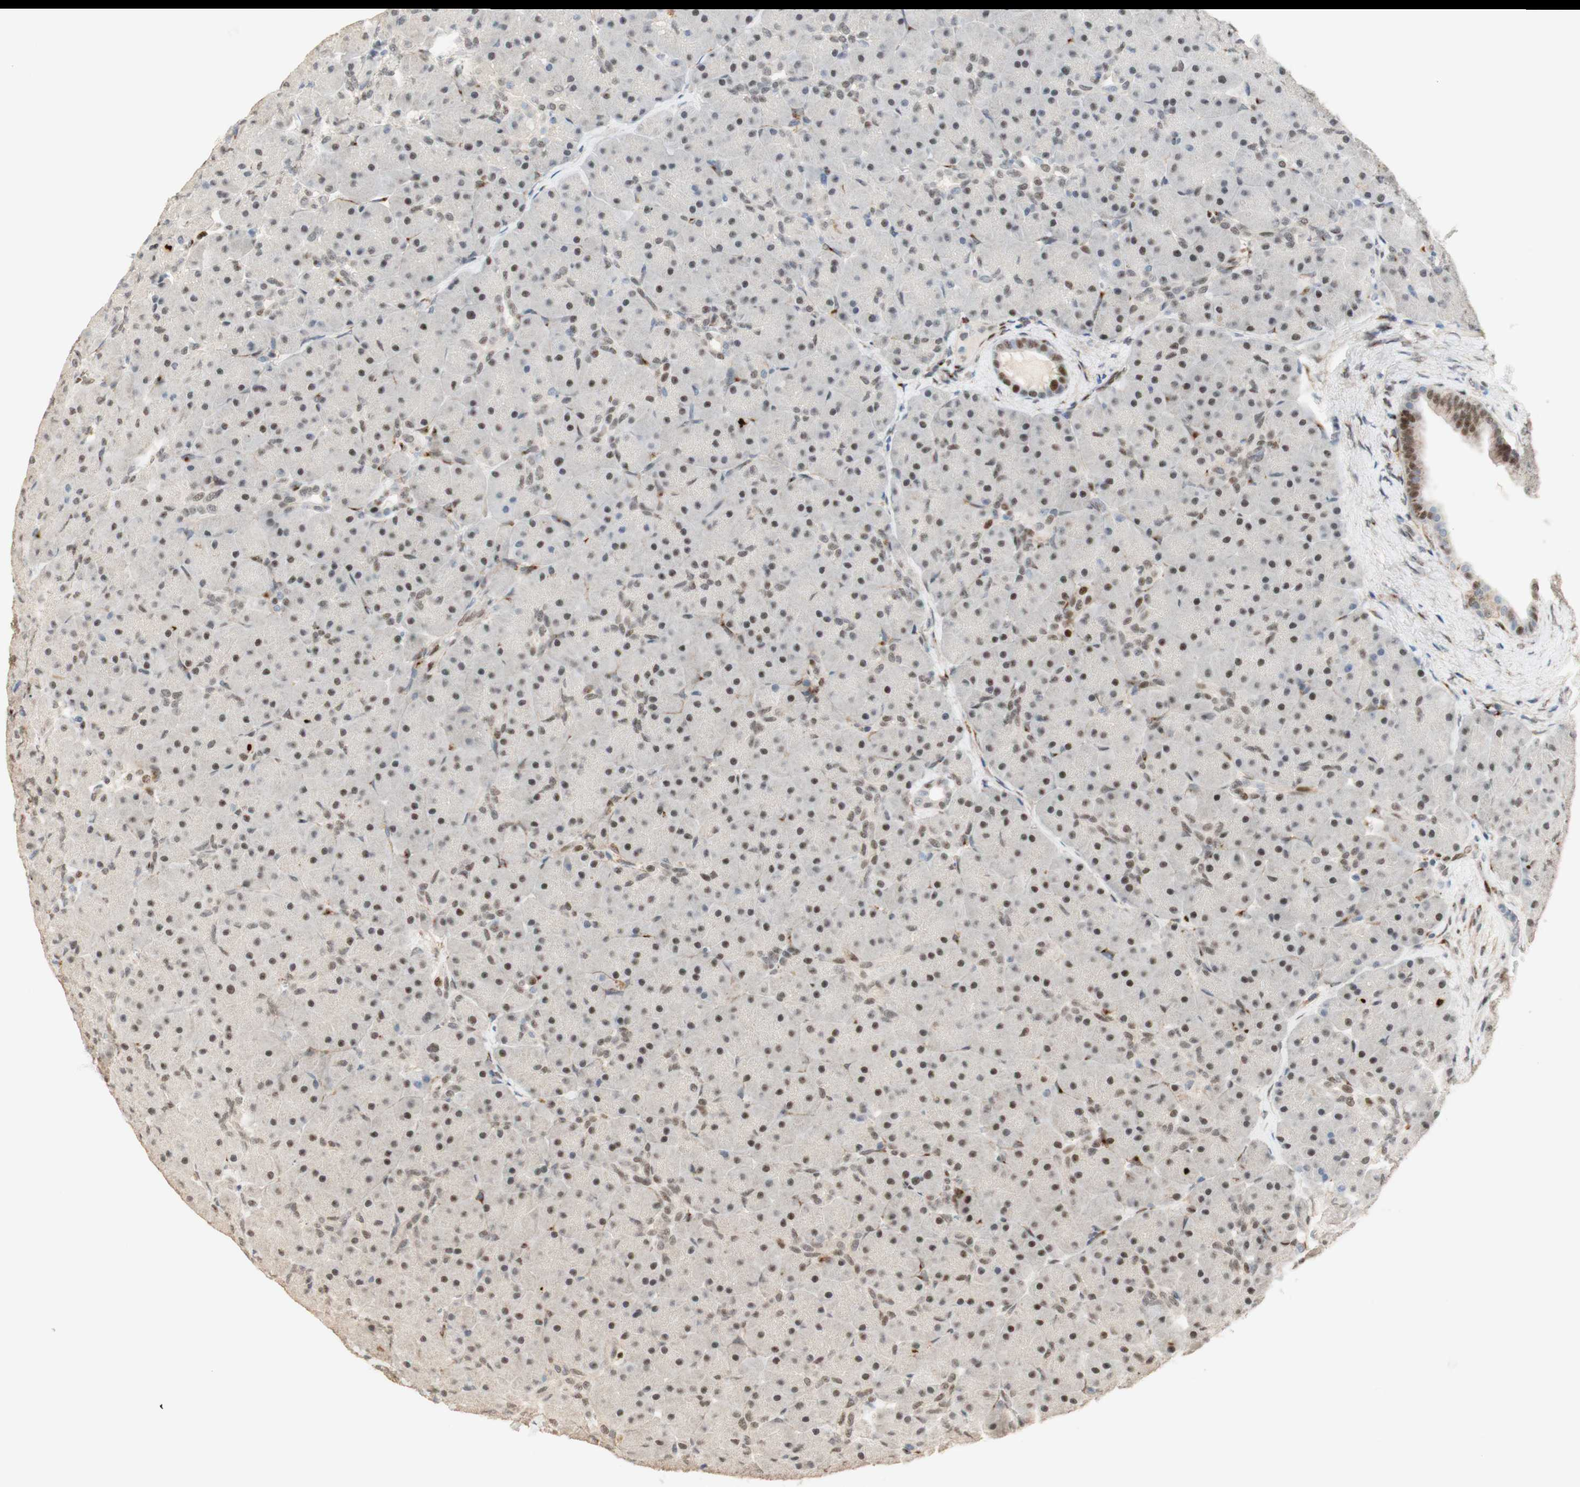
{"staining": {"intensity": "moderate", "quantity": "25%-75%", "location": "nuclear"}, "tissue": "pancreas", "cell_type": "Exocrine glandular cells", "image_type": "normal", "snomed": [{"axis": "morphology", "description": "Normal tissue, NOS"}, {"axis": "topography", "description": "Pancreas"}], "caption": "Moderate nuclear expression for a protein is present in about 25%-75% of exocrine glandular cells of benign pancreas using IHC.", "gene": "FOXP1", "patient": {"sex": "male", "age": 66}}